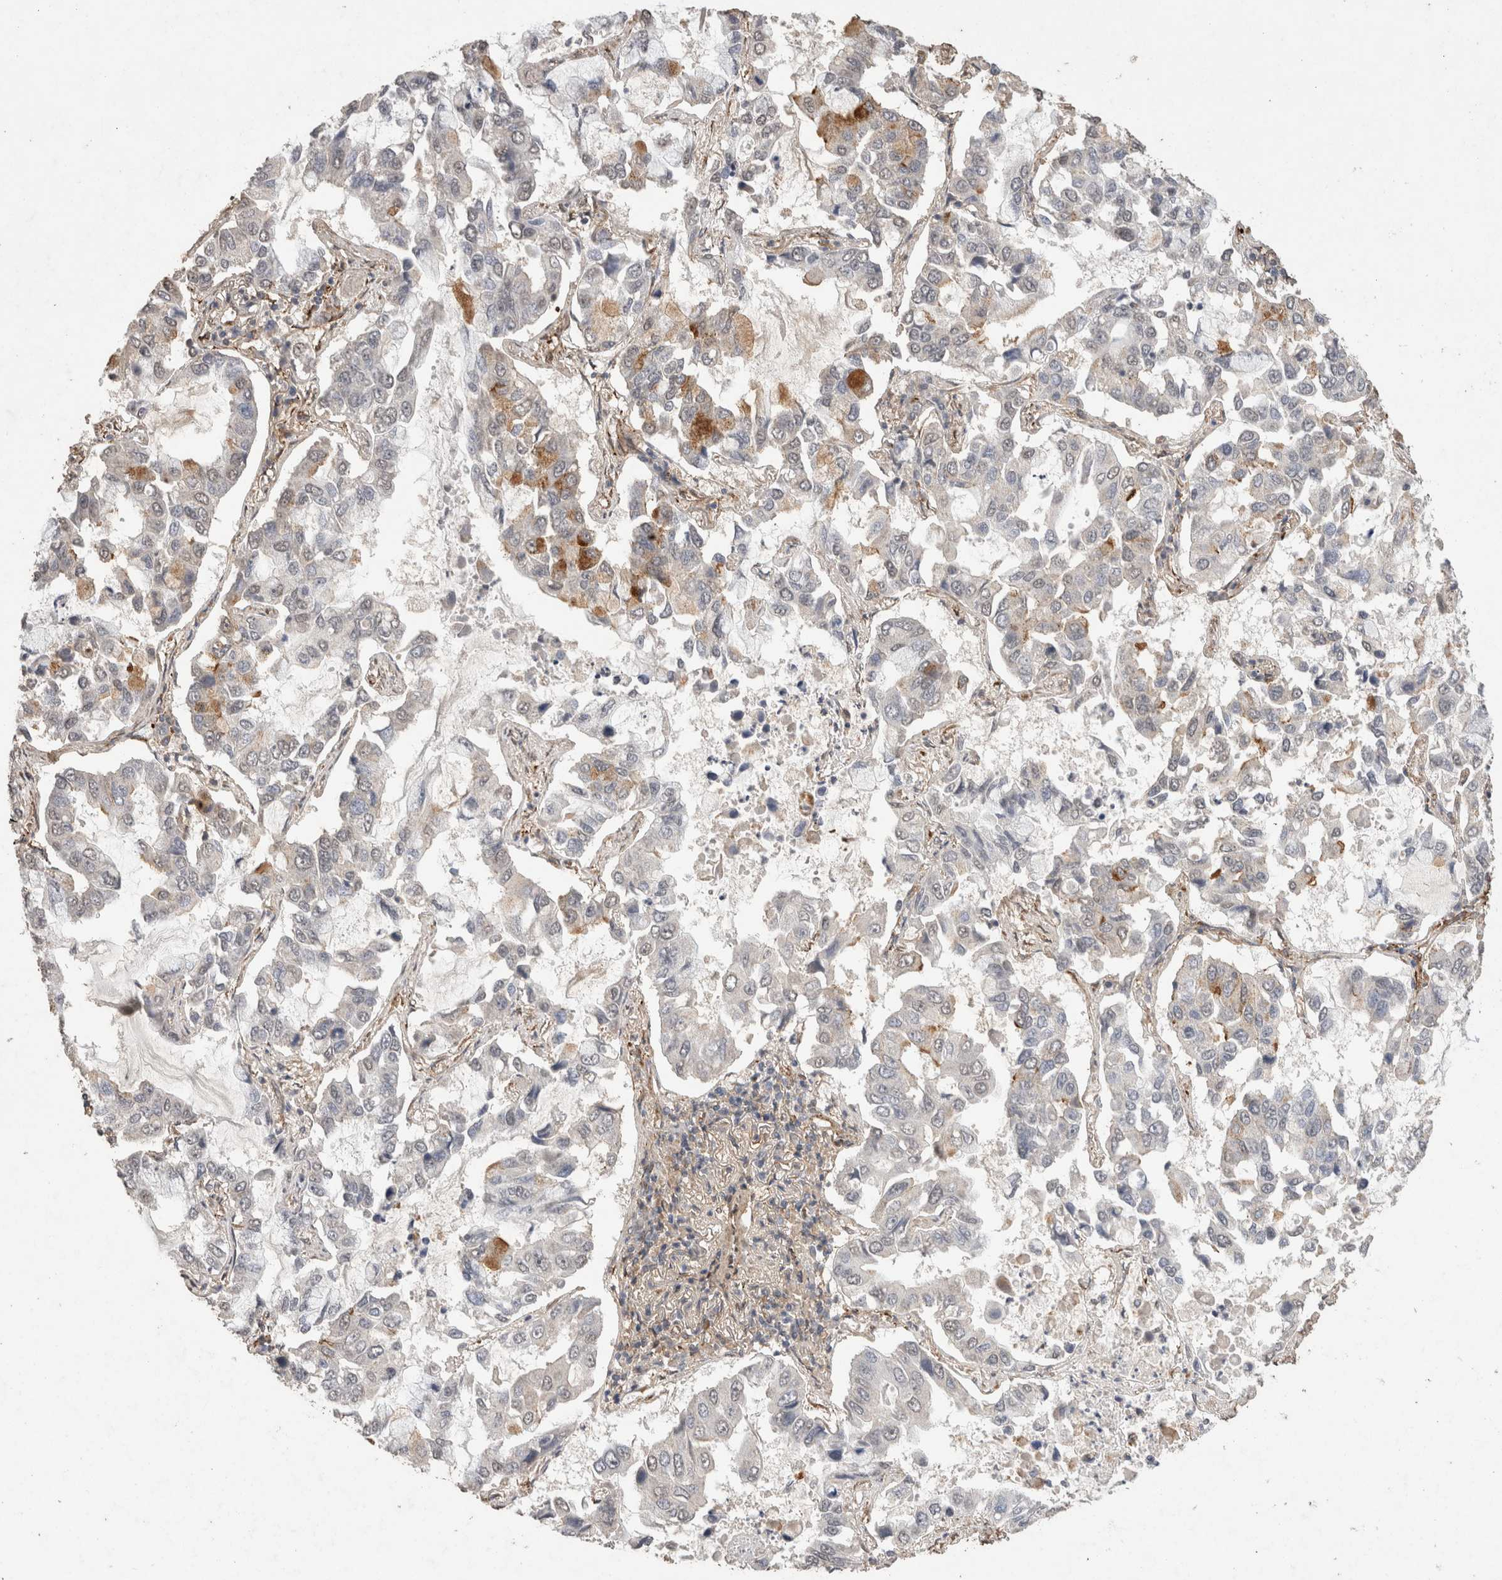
{"staining": {"intensity": "strong", "quantity": "<25%", "location": "cytoplasmic/membranous"}, "tissue": "lung cancer", "cell_type": "Tumor cells", "image_type": "cancer", "snomed": [{"axis": "morphology", "description": "Adenocarcinoma, NOS"}, {"axis": "topography", "description": "Lung"}], "caption": "The image displays immunohistochemical staining of lung cancer (adenocarcinoma). There is strong cytoplasmic/membranous expression is identified in approximately <25% of tumor cells.", "gene": "C1QTNF5", "patient": {"sex": "male", "age": 64}}